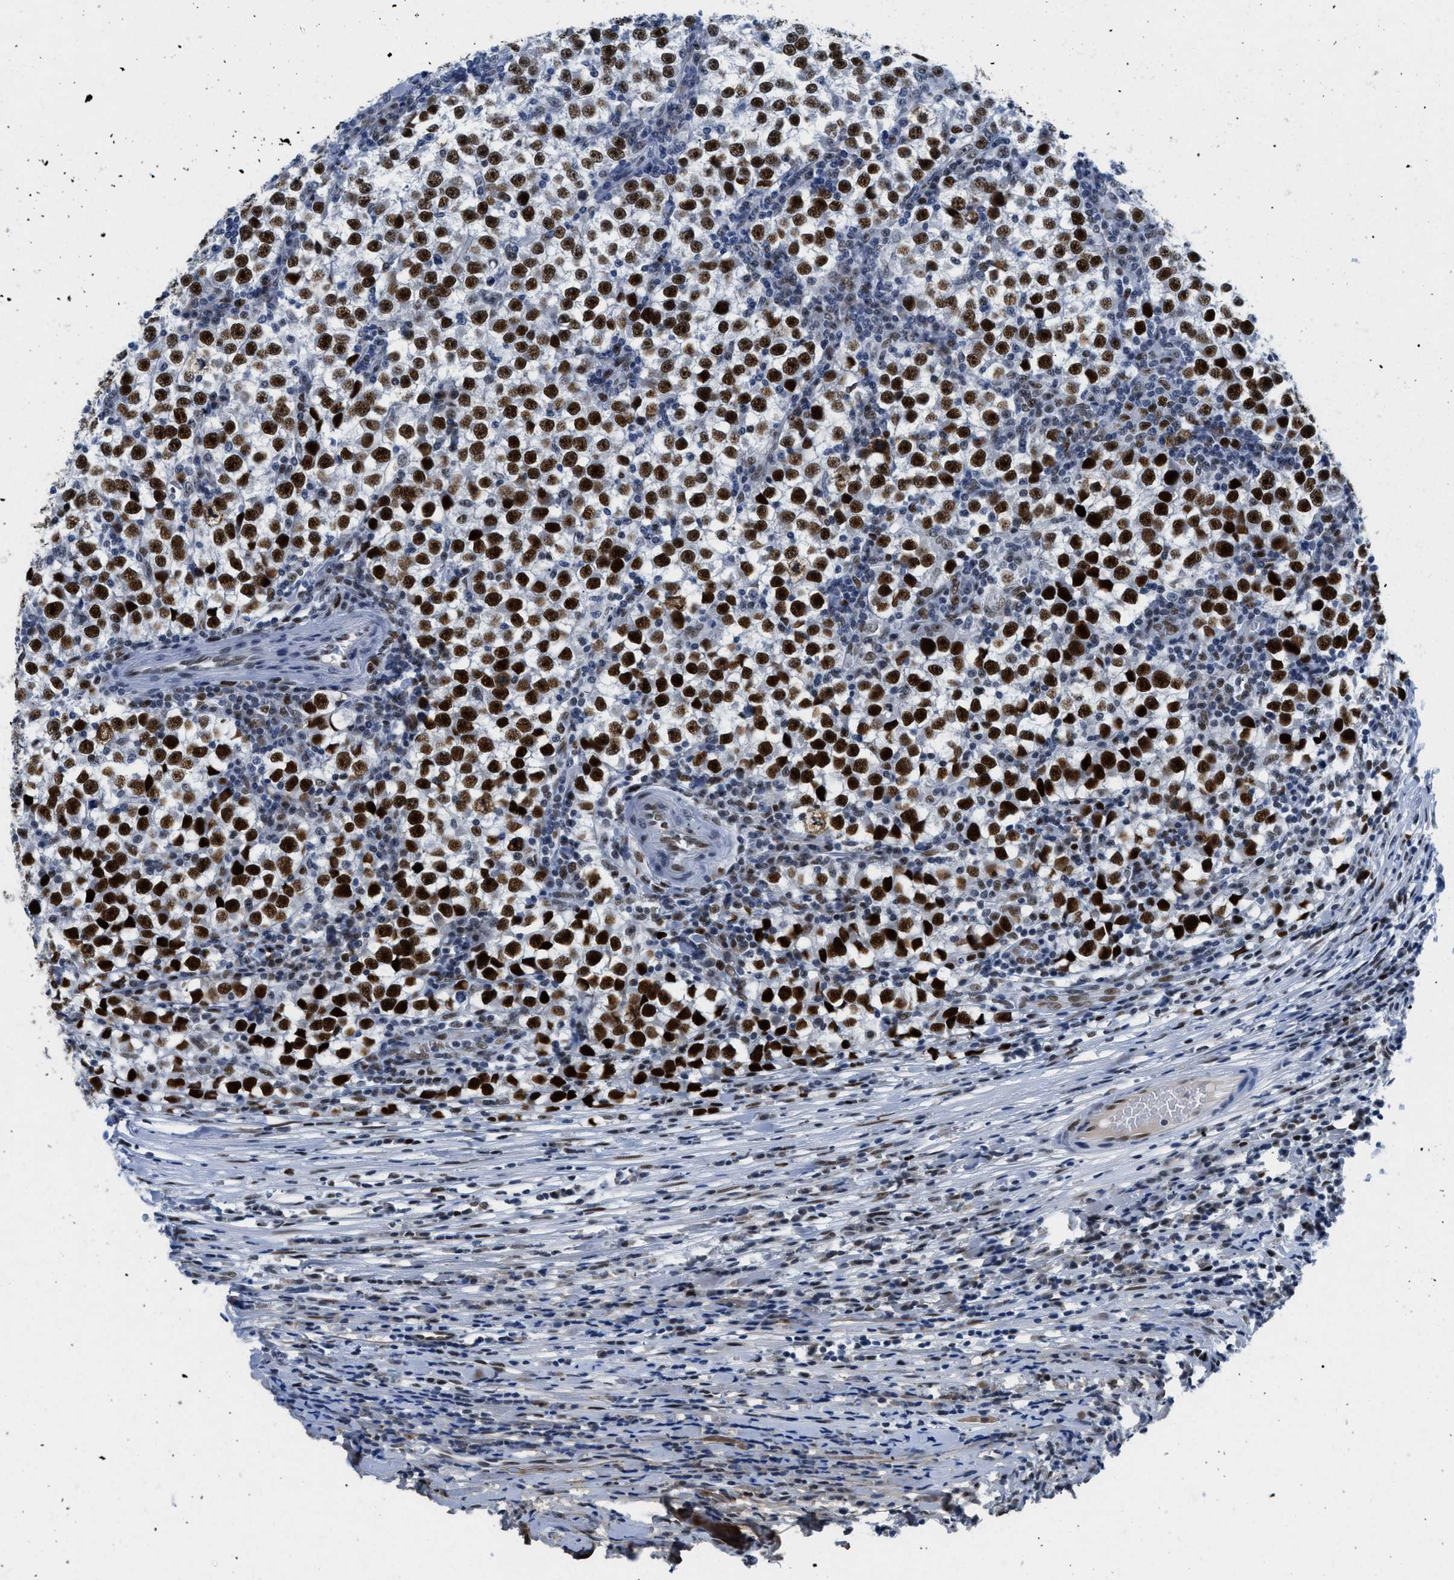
{"staining": {"intensity": "strong", "quantity": ">75%", "location": "nuclear"}, "tissue": "testis cancer", "cell_type": "Tumor cells", "image_type": "cancer", "snomed": [{"axis": "morphology", "description": "Seminoma, NOS"}, {"axis": "topography", "description": "Testis"}], "caption": "Immunohistochemical staining of testis cancer (seminoma) displays strong nuclear protein positivity in approximately >75% of tumor cells.", "gene": "SMARCAD1", "patient": {"sex": "male", "age": 65}}